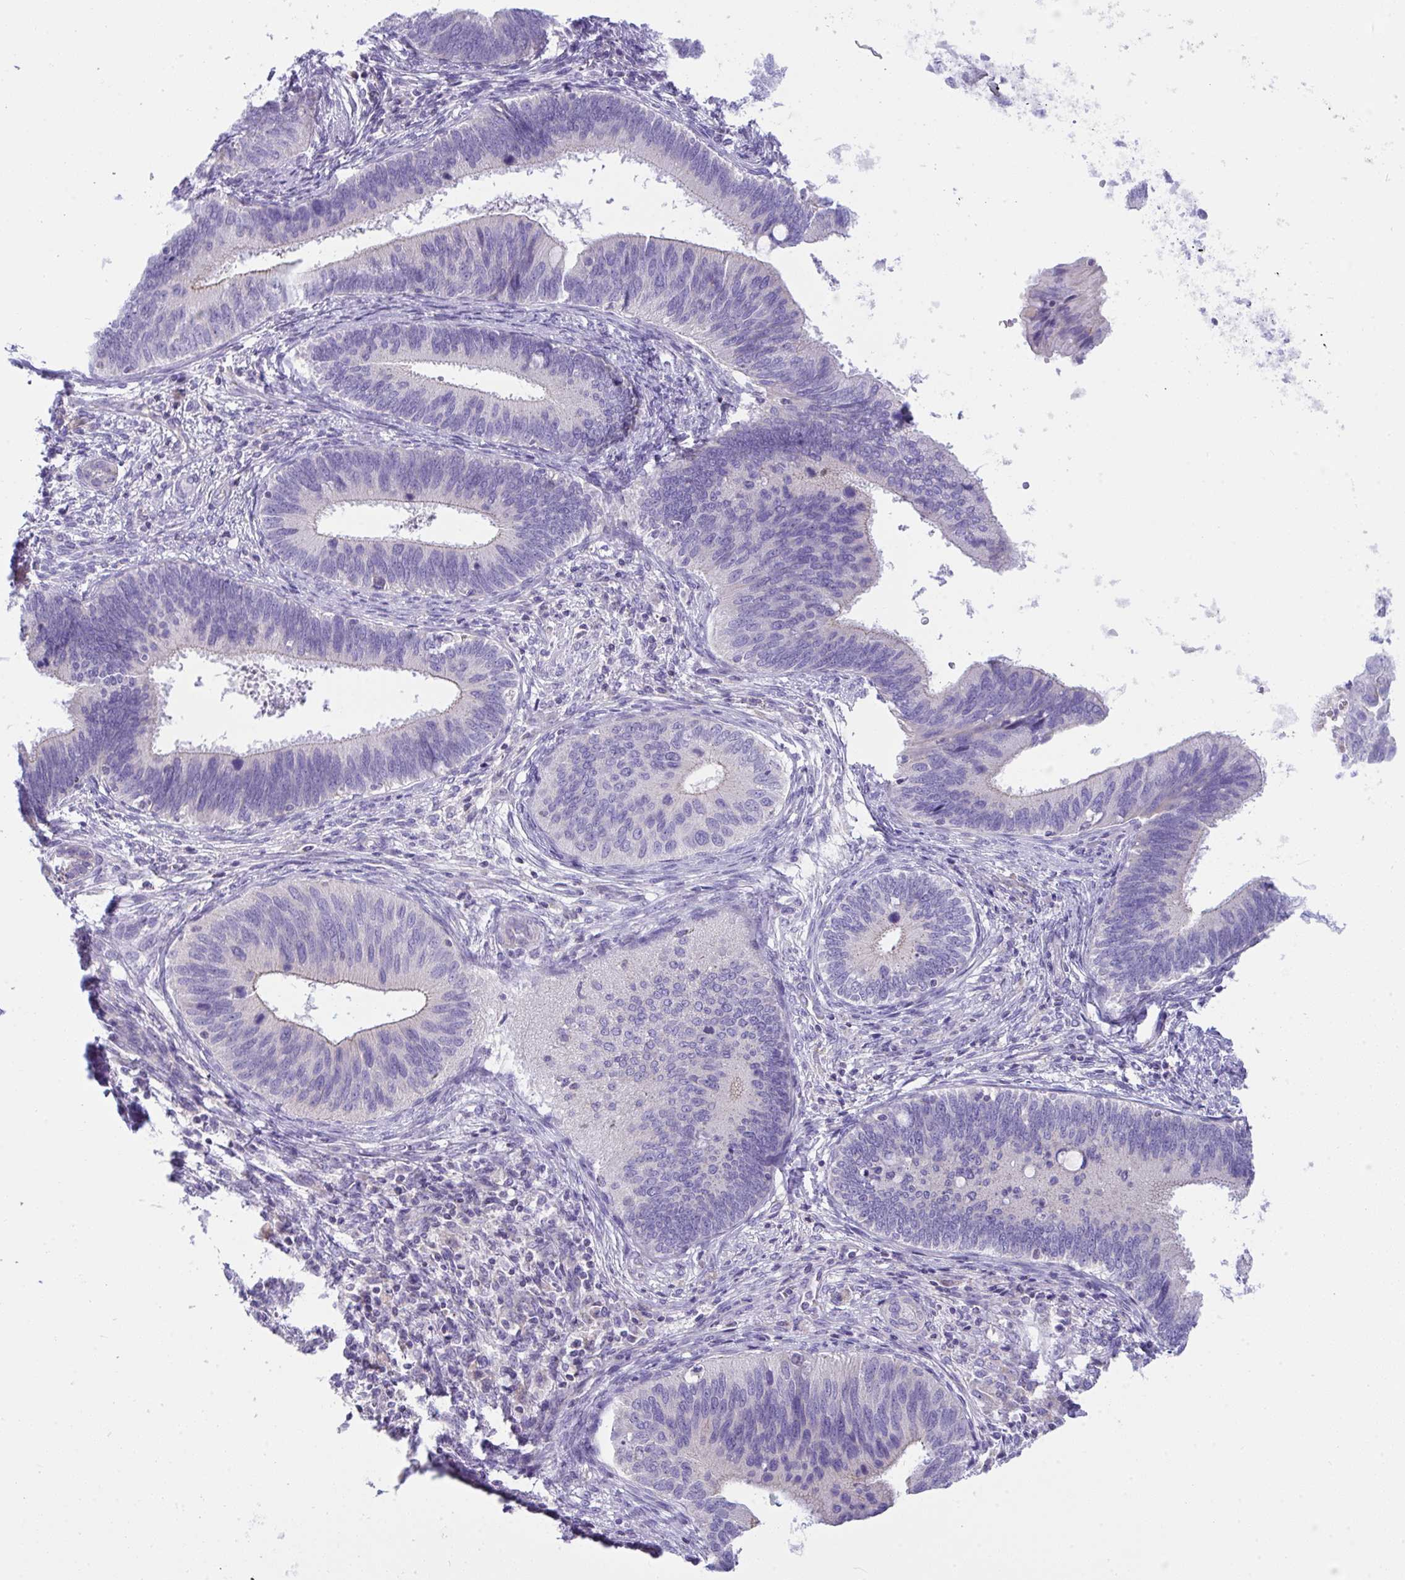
{"staining": {"intensity": "negative", "quantity": "none", "location": "none"}, "tissue": "cervical cancer", "cell_type": "Tumor cells", "image_type": "cancer", "snomed": [{"axis": "morphology", "description": "Adenocarcinoma, NOS"}, {"axis": "topography", "description": "Cervix"}], "caption": "The immunohistochemistry micrograph has no significant positivity in tumor cells of cervical adenocarcinoma tissue.", "gene": "PLA2G12B", "patient": {"sex": "female", "age": 42}}